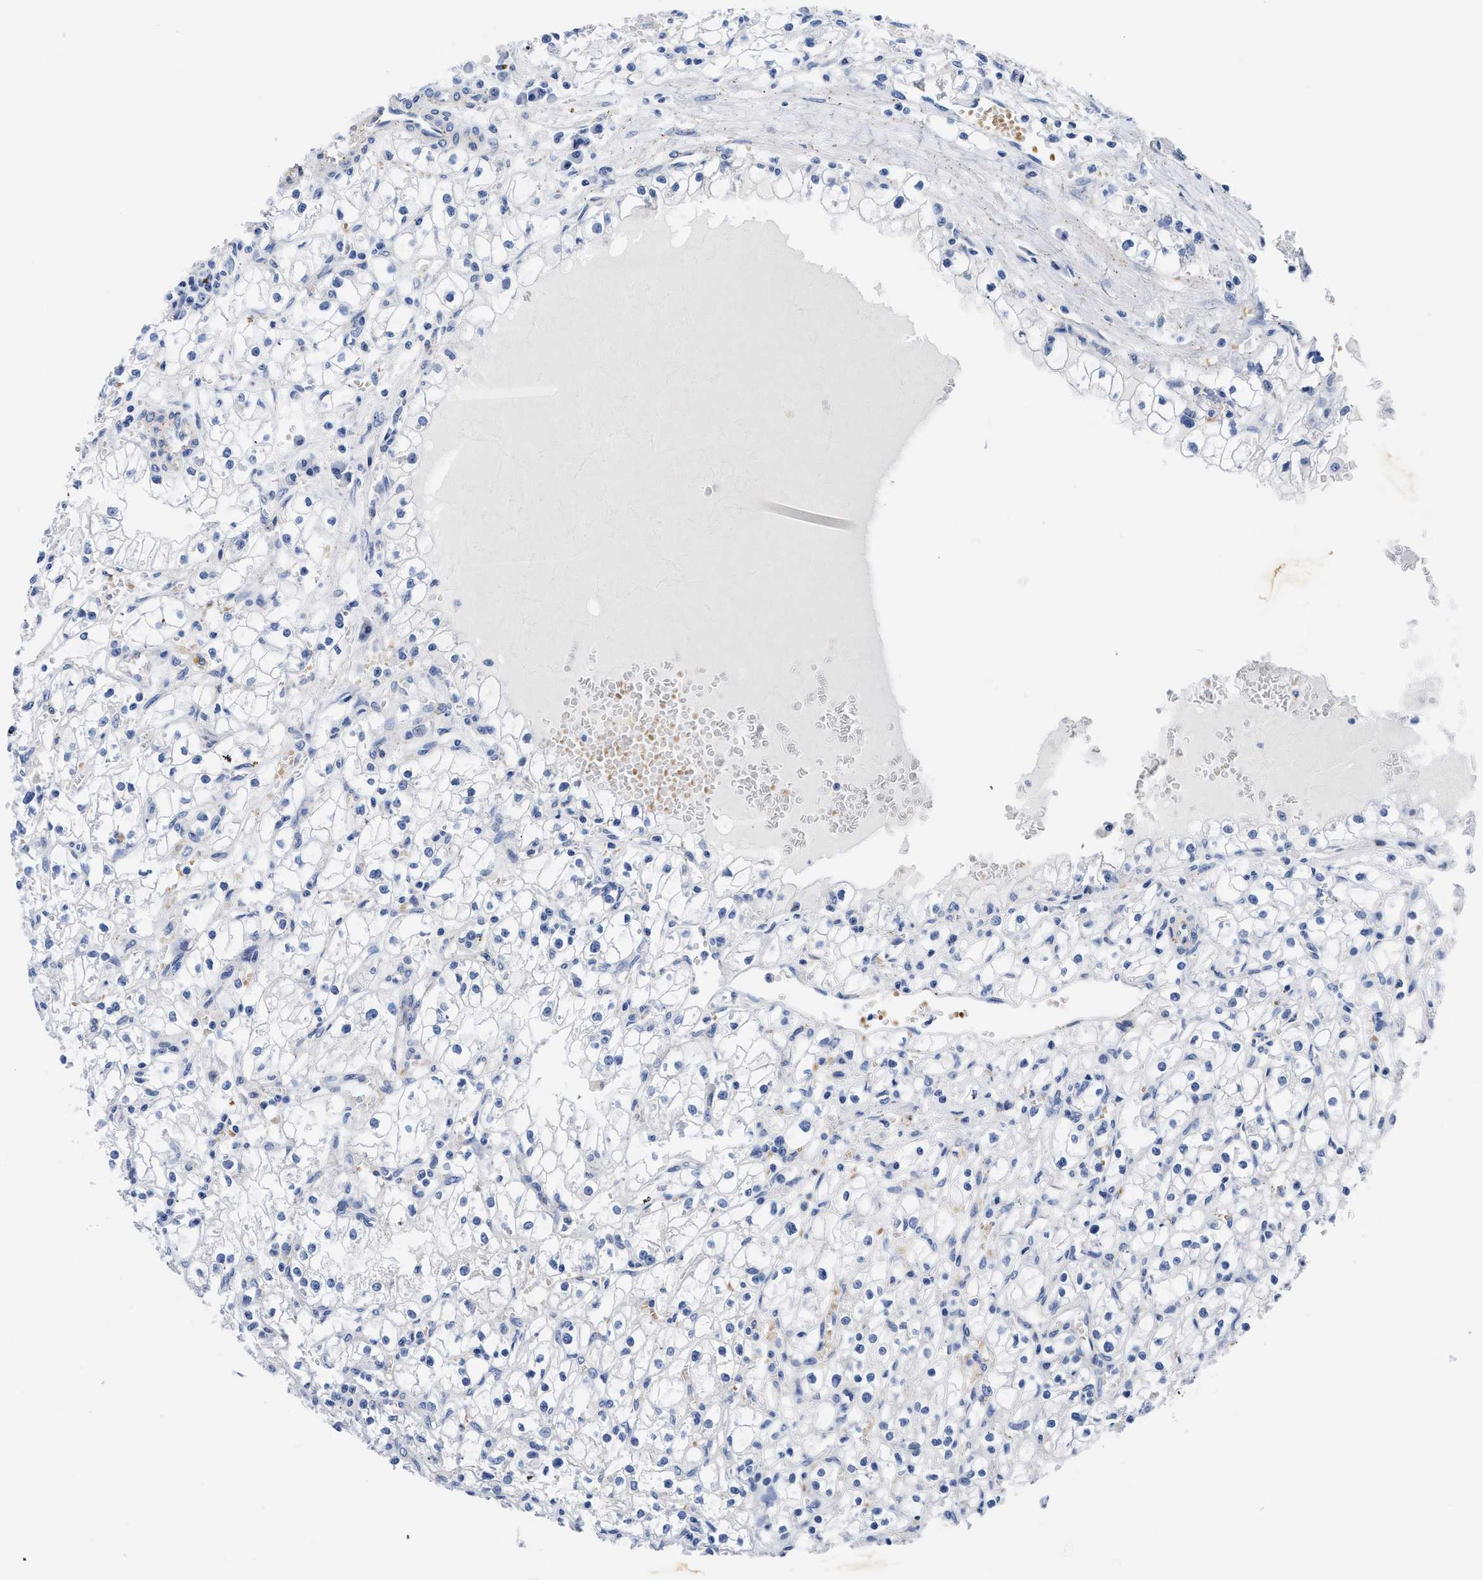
{"staining": {"intensity": "negative", "quantity": "none", "location": "none"}, "tissue": "renal cancer", "cell_type": "Tumor cells", "image_type": "cancer", "snomed": [{"axis": "morphology", "description": "Adenocarcinoma, NOS"}, {"axis": "topography", "description": "Kidney"}], "caption": "Immunohistochemistry (IHC) micrograph of neoplastic tissue: renal cancer stained with DAB (3,3'-diaminobenzidine) displays no significant protein staining in tumor cells.", "gene": "KCNMB3", "patient": {"sex": "male", "age": 56}}